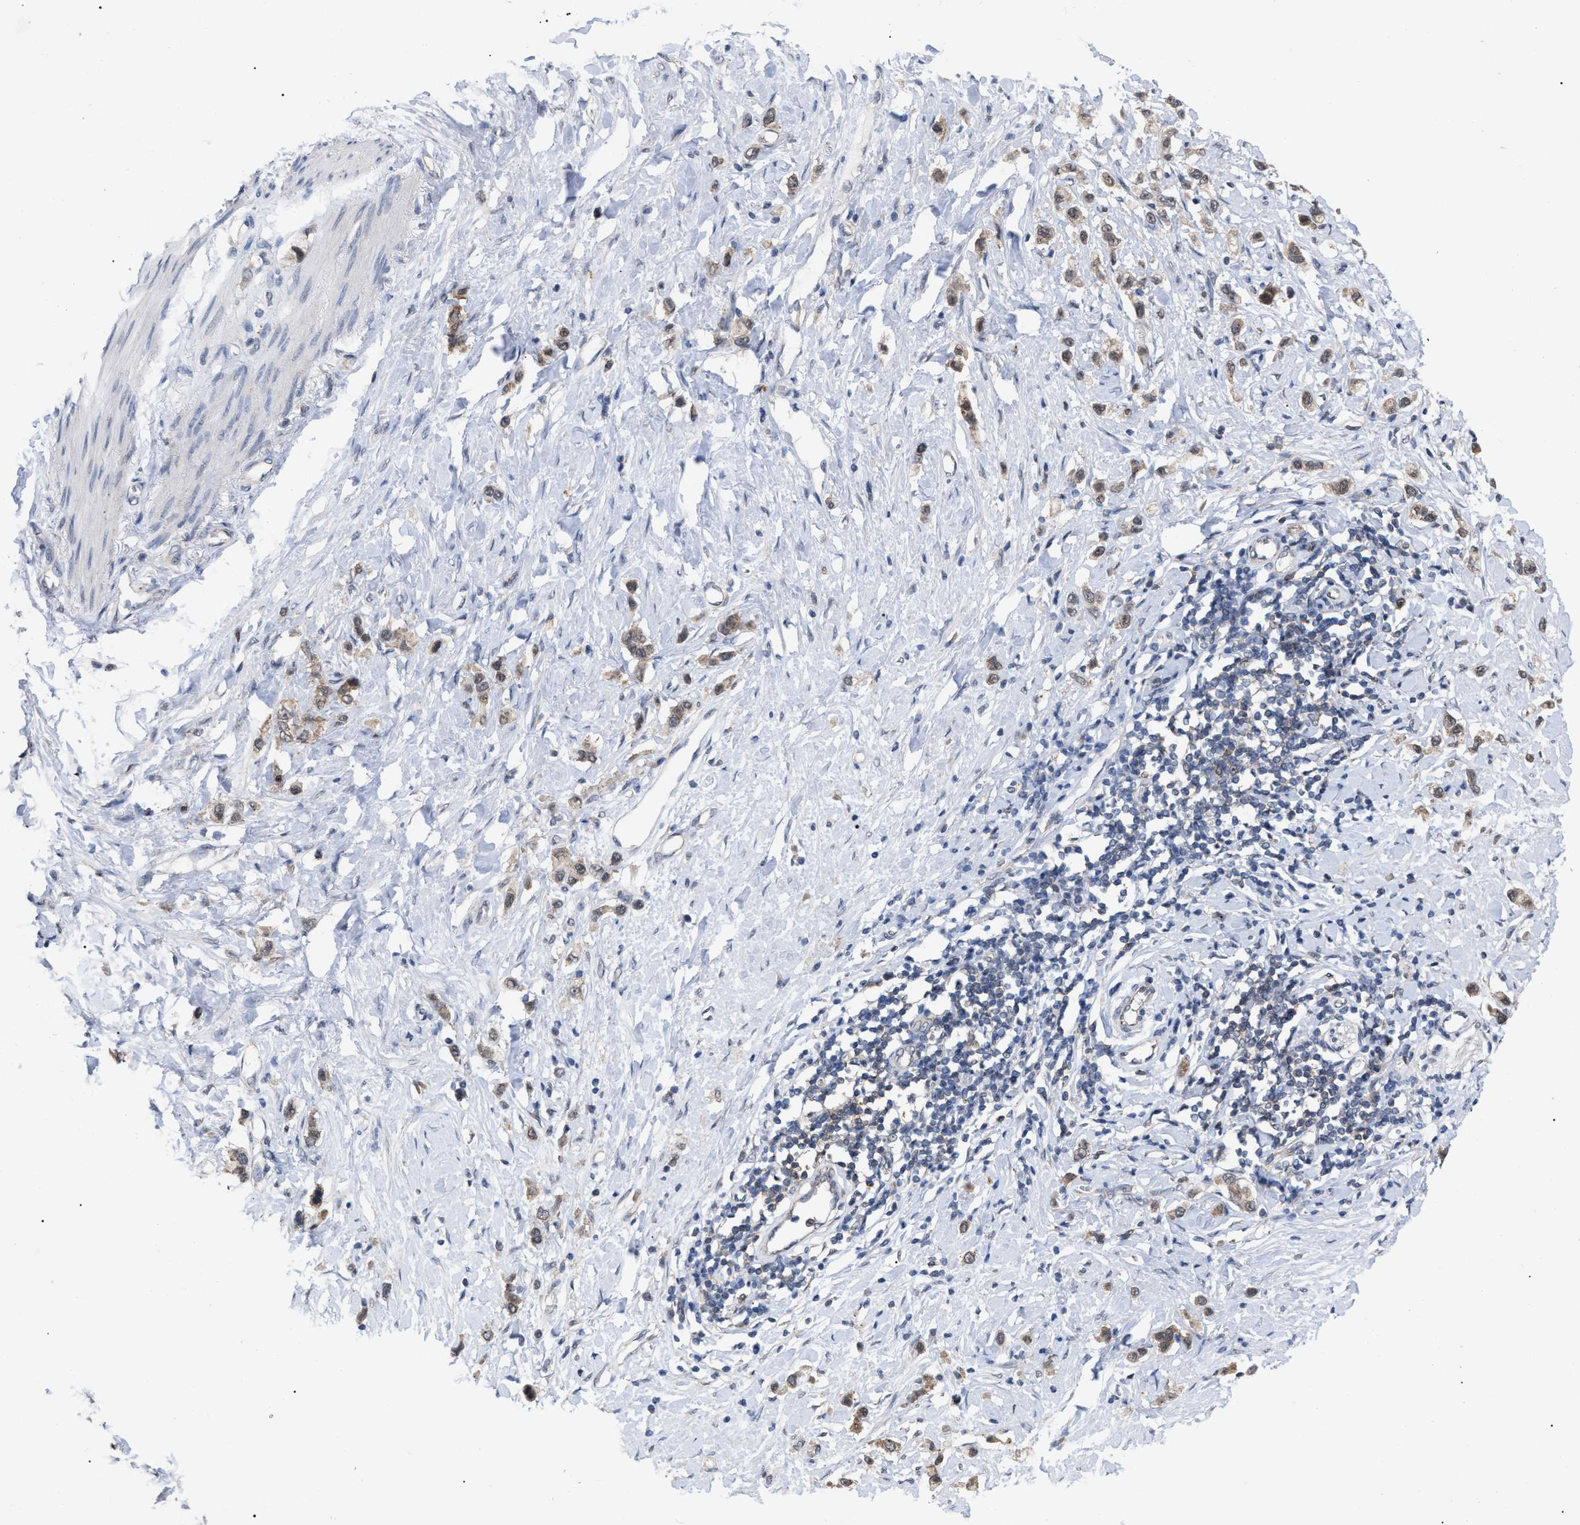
{"staining": {"intensity": "weak", "quantity": ">75%", "location": "cytoplasmic/membranous"}, "tissue": "stomach cancer", "cell_type": "Tumor cells", "image_type": "cancer", "snomed": [{"axis": "morphology", "description": "Adenocarcinoma, NOS"}, {"axis": "topography", "description": "Stomach"}], "caption": "DAB immunohistochemical staining of stomach cancer exhibits weak cytoplasmic/membranous protein staining in approximately >75% of tumor cells. (Brightfield microscopy of DAB IHC at high magnification).", "gene": "UPF1", "patient": {"sex": "female", "age": 65}}